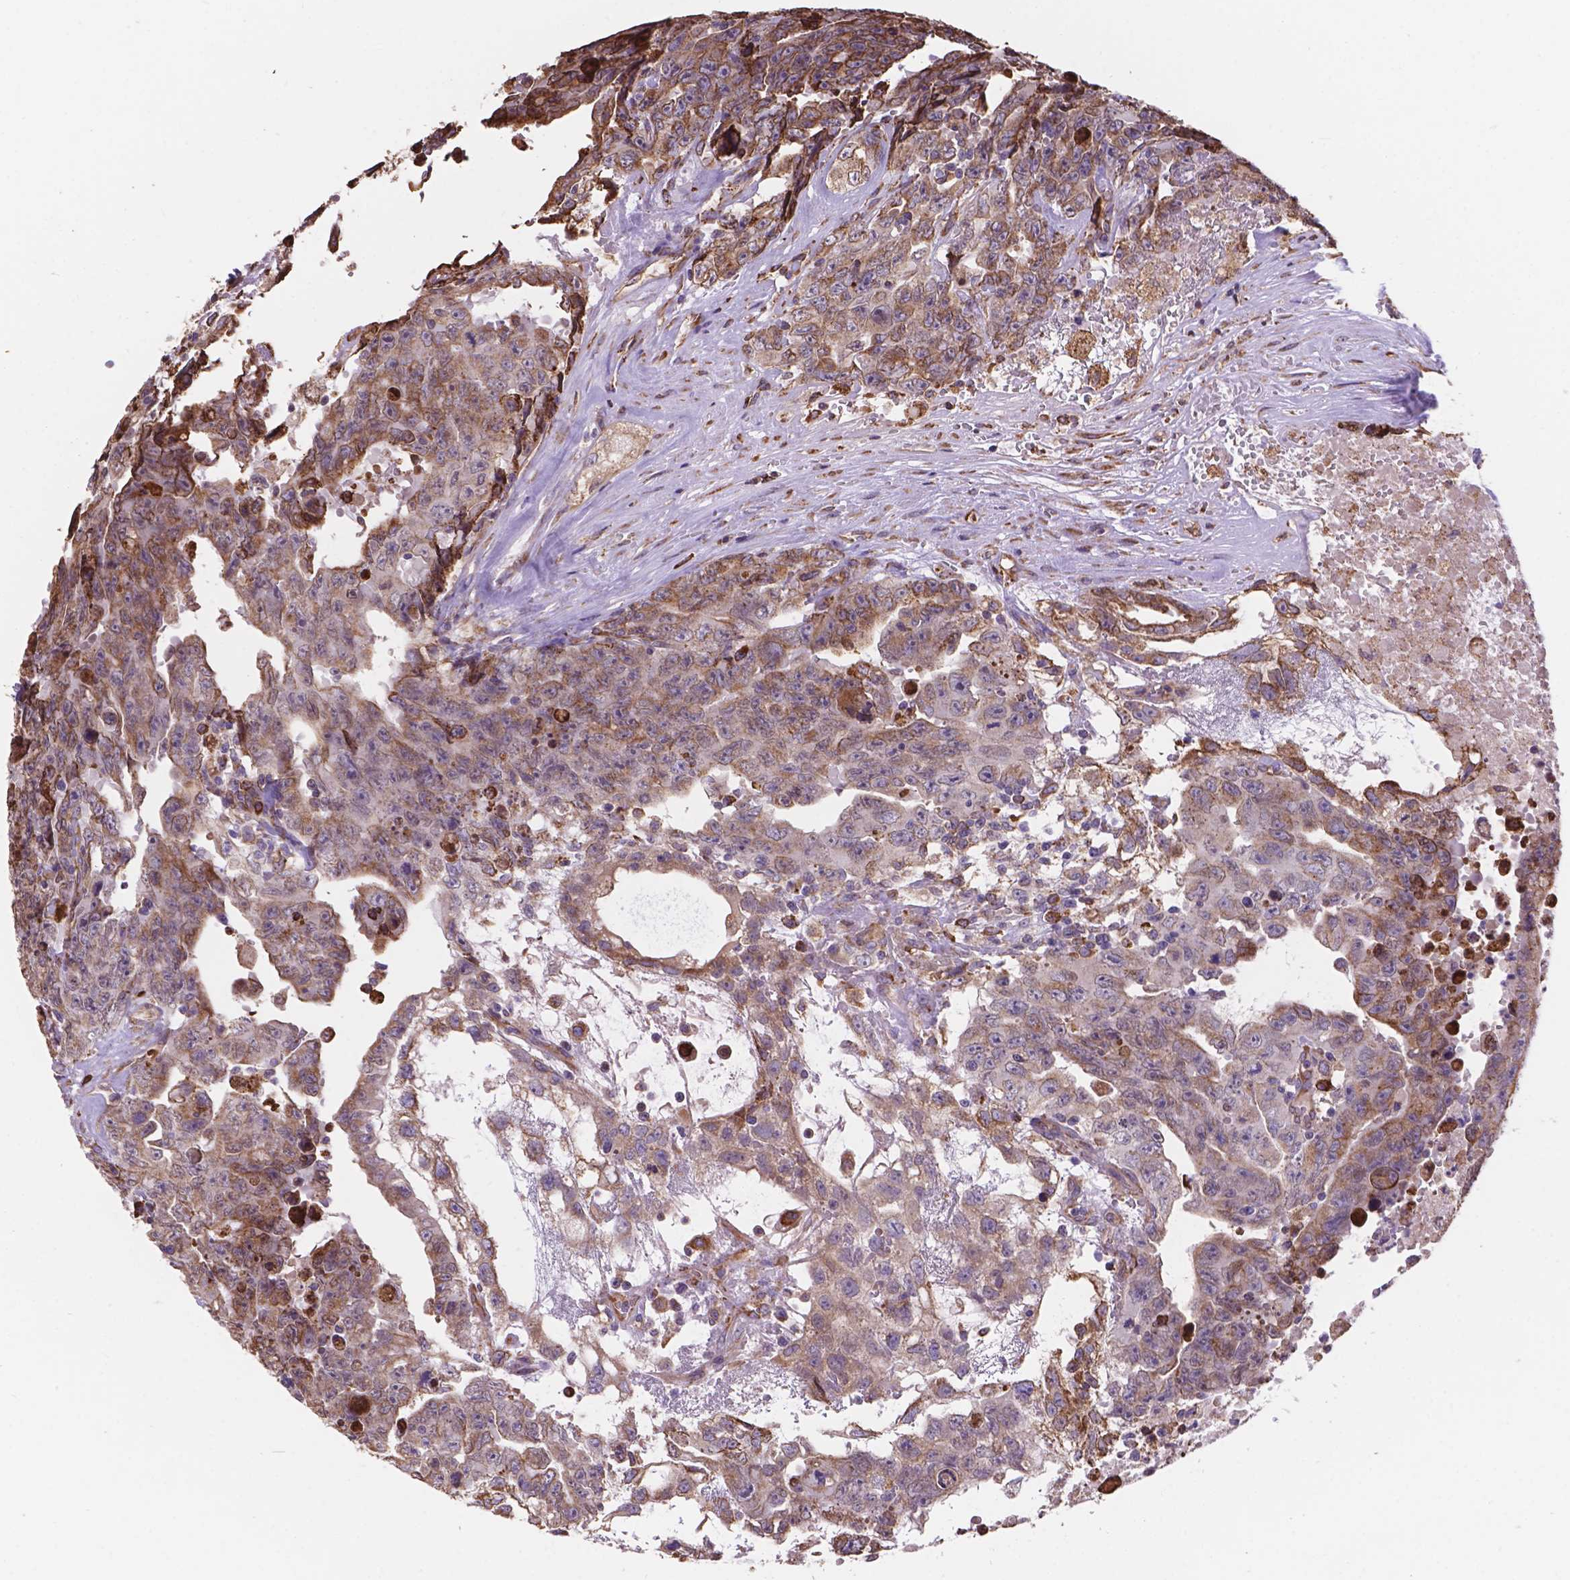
{"staining": {"intensity": "weak", "quantity": "25%-75%", "location": "cytoplasmic/membranous"}, "tissue": "testis cancer", "cell_type": "Tumor cells", "image_type": "cancer", "snomed": [{"axis": "morphology", "description": "Carcinoma, Embryonal, NOS"}, {"axis": "topography", "description": "Testis"}], "caption": "Tumor cells show low levels of weak cytoplasmic/membranous staining in about 25%-75% of cells in human embryonal carcinoma (testis).", "gene": "IPO11", "patient": {"sex": "male", "age": 24}}